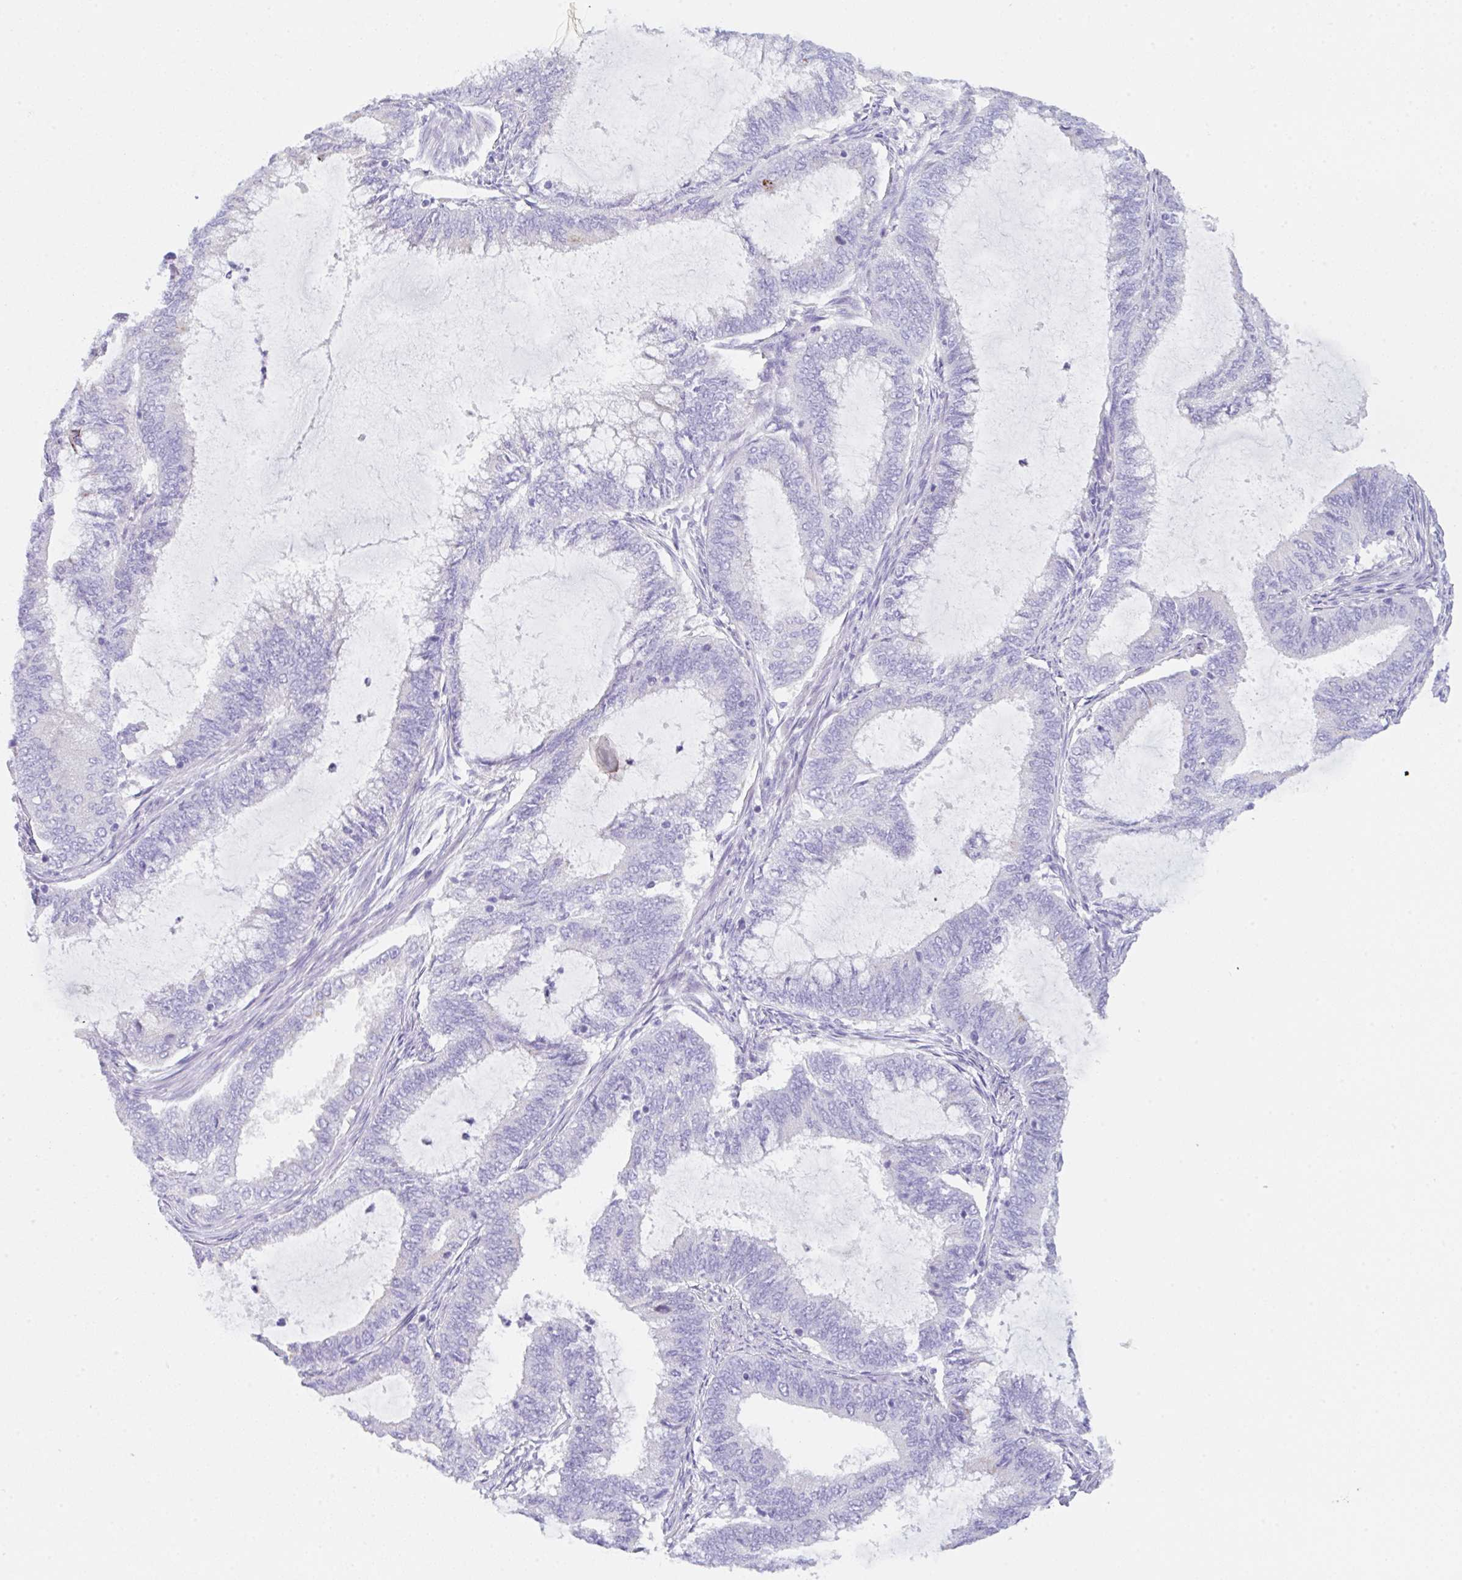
{"staining": {"intensity": "negative", "quantity": "none", "location": "none"}, "tissue": "endometrial cancer", "cell_type": "Tumor cells", "image_type": "cancer", "snomed": [{"axis": "morphology", "description": "Adenocarcinoma, NOS"}, {"axis": "topography", "description": "Endometrium"}], "caption": "Immunohistochemistry micrograph of neoplastic tissue: human adenocarcinoma (endometrial) stained with DAB (3,3'-diaminobenzidine) exhibits no significant protein positivity in tumor cells. The staining is performed using DAB brown chromogen with nuclei counter-stained in using hematoxylin.", "gene": "KLK8", "patient": {"sex": "female", "age": 51}}